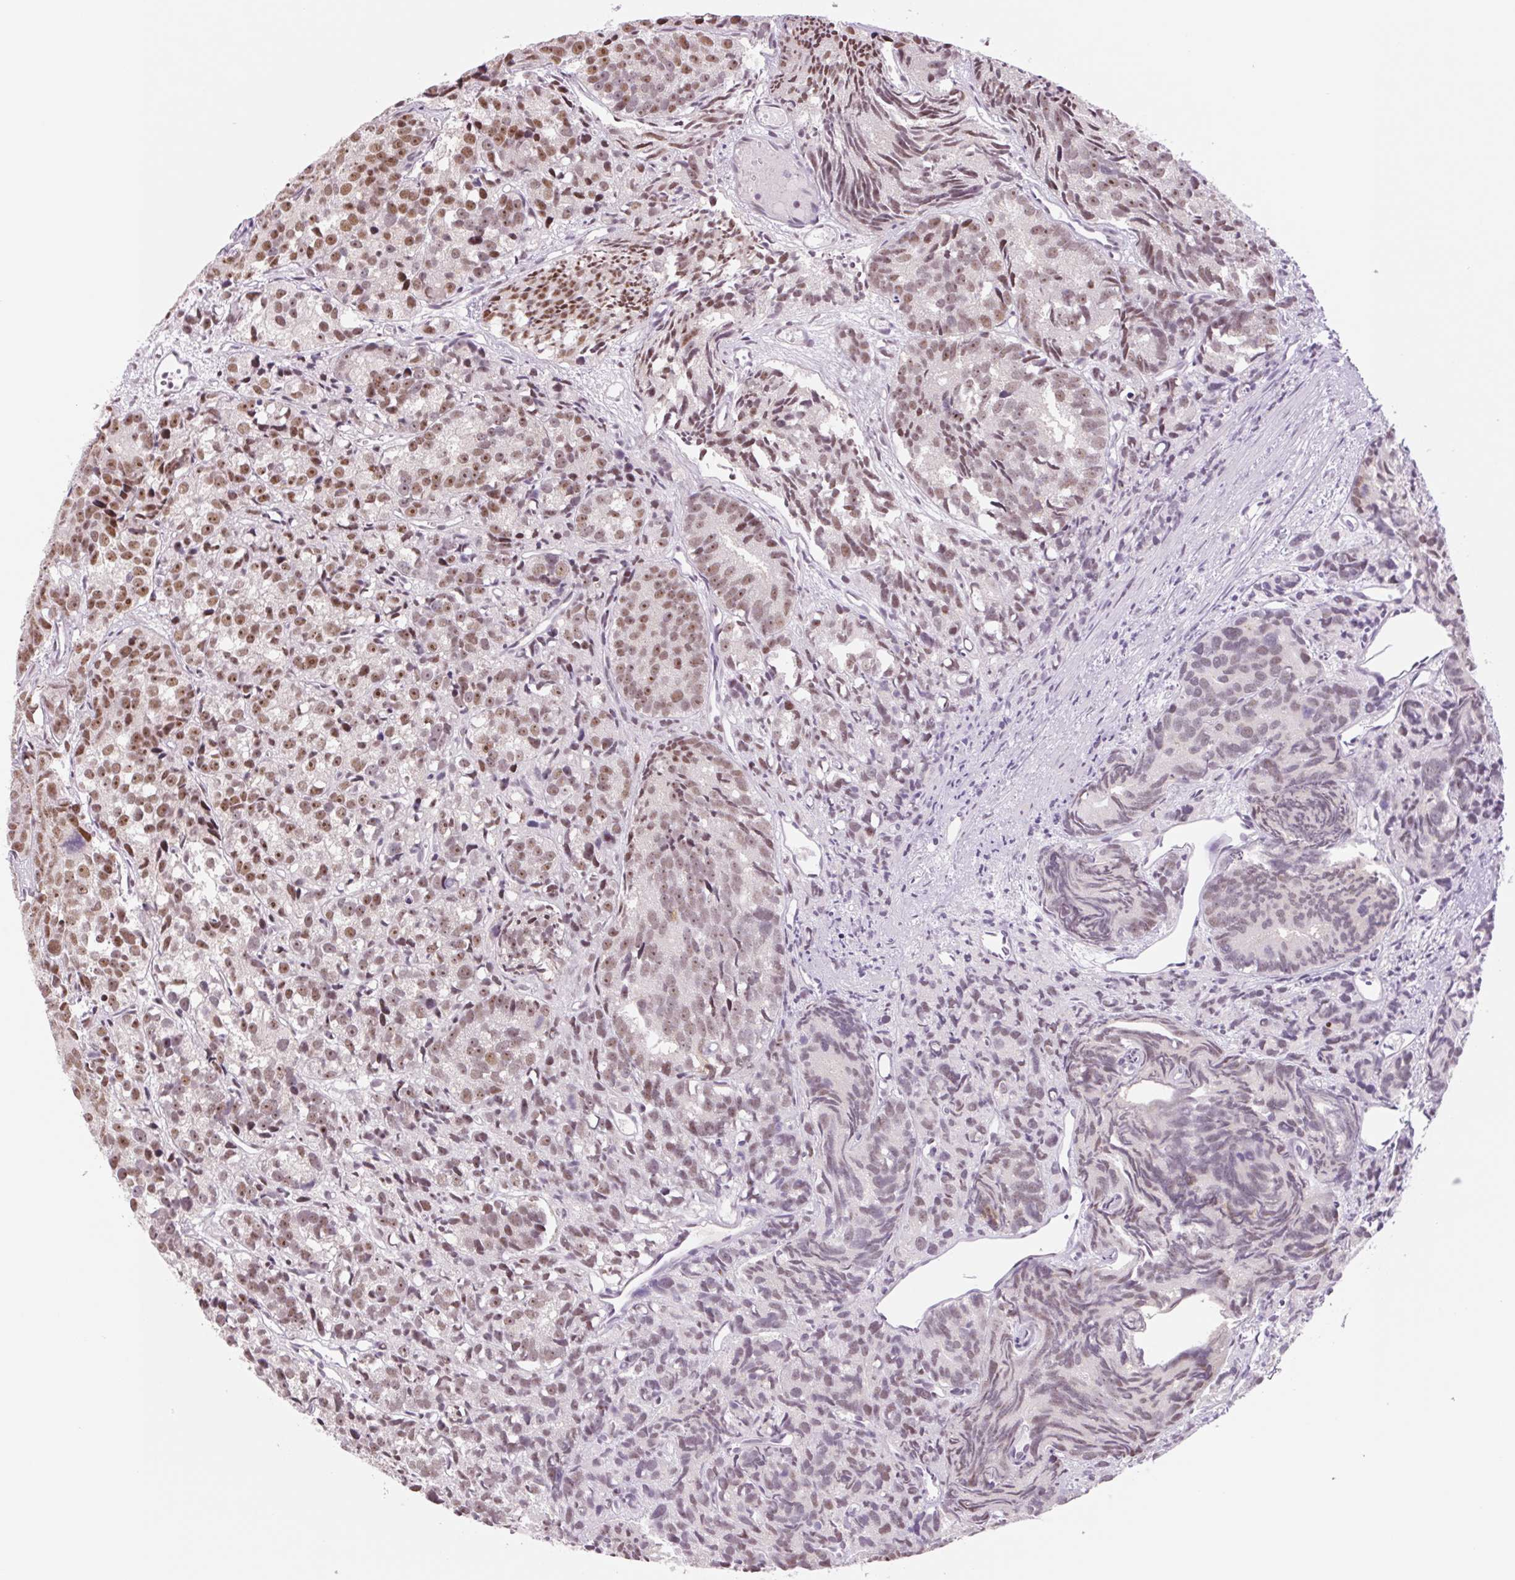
{"staining": {"intensity": "moderate", "quantity": ">75%", "location": "nuclear"}, "tissue": "prostate cancer", "cell_type": "Tumor cells", "image_type": "cancer", "snomed": [{"axis": "morphology", "description": "Adenocarcinoma, High grade"}, {"axis": "topography", "description": "Prostate"}], "caption": "This micrograph displays prostate cancer stained with IHC to label a protein in brown. The nuclear of tumor cells show moderate positivity for the protein. Nuclei are counter-stained blue.", "gene": "ZC3H14", "patient": {"sex": "male", "age": 77}}